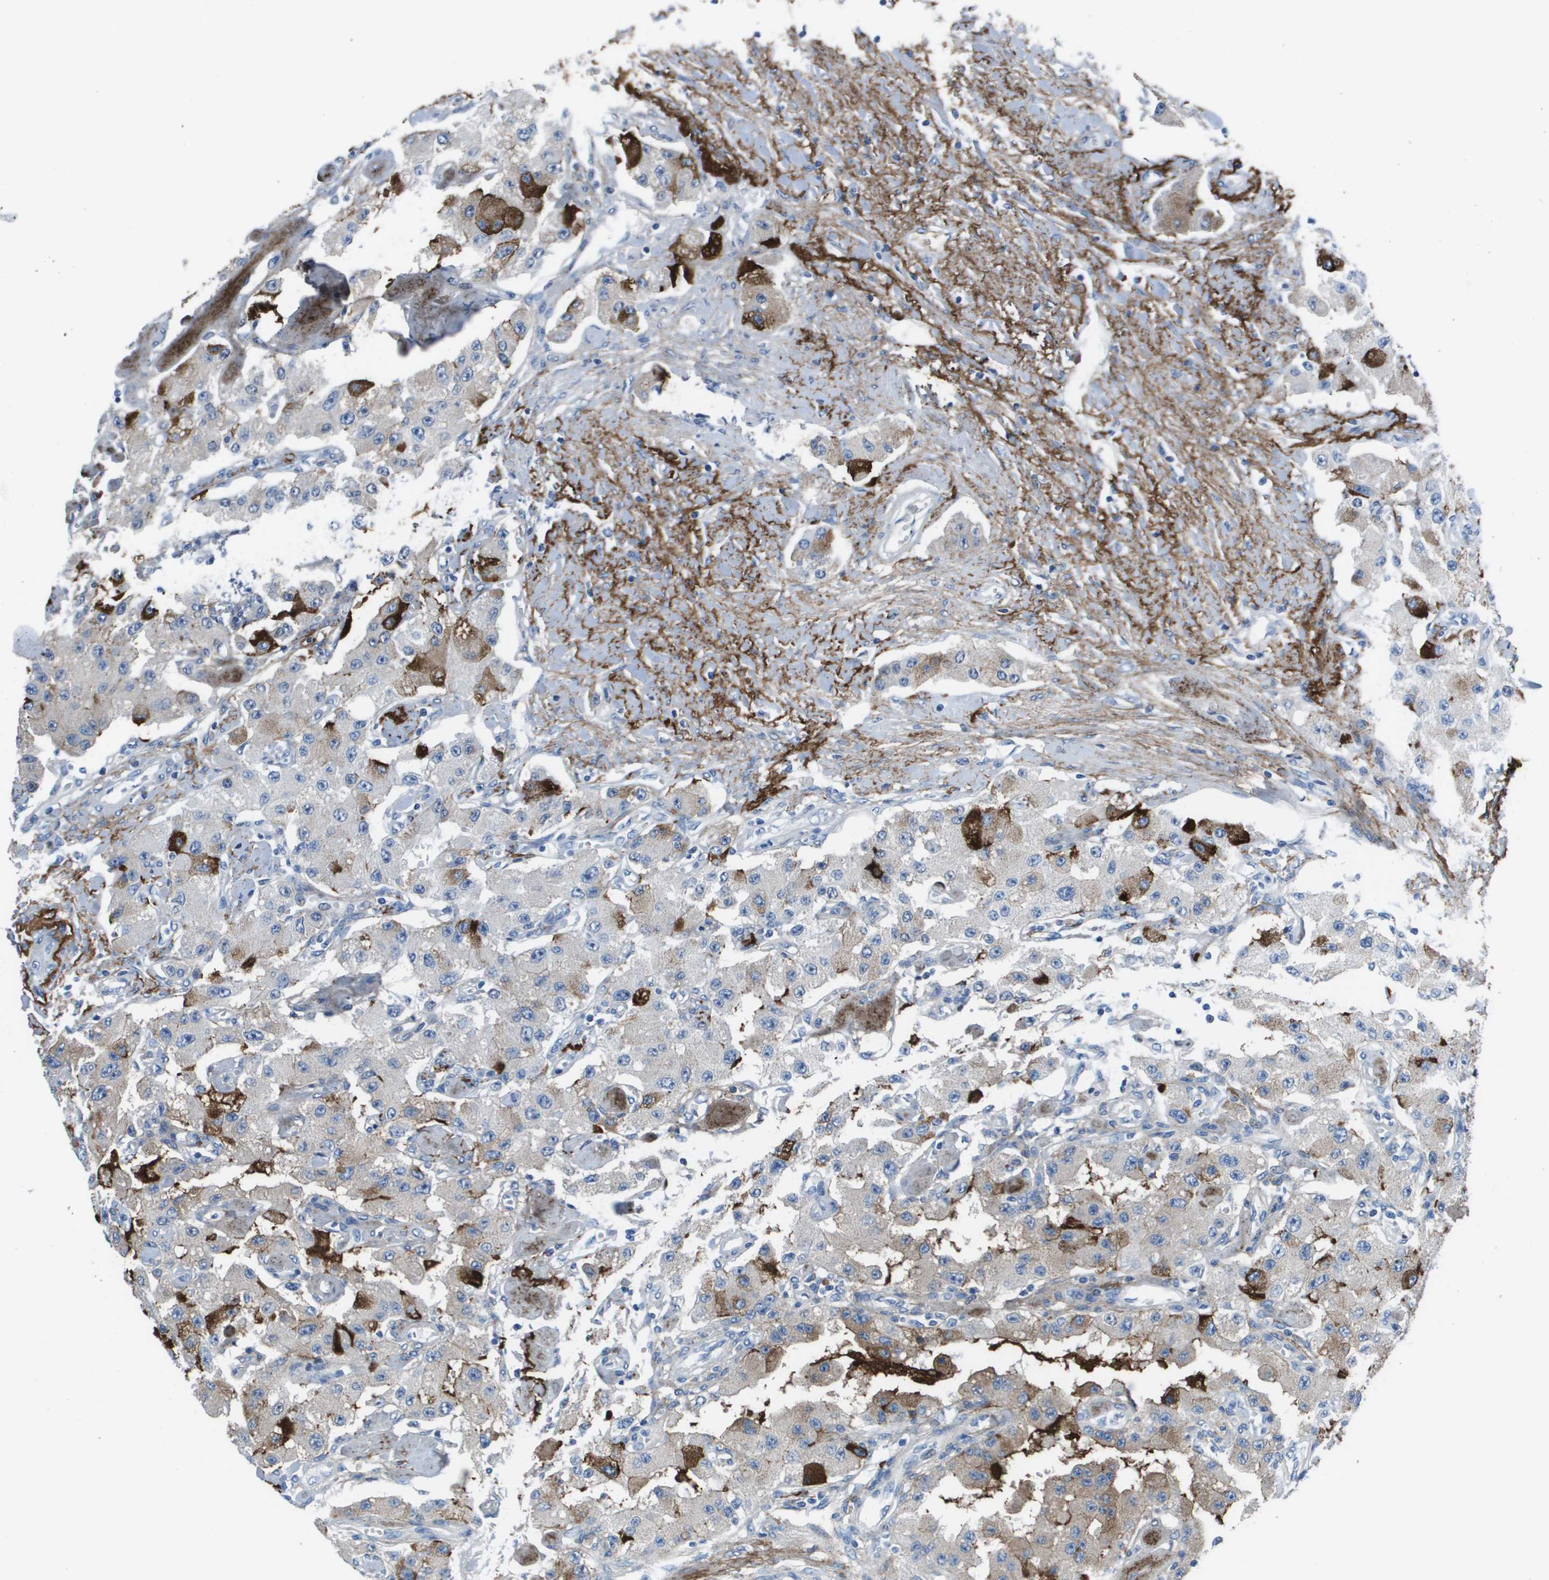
{"staining": {"intensity": "strong", "quantity": "<25%", "location": "cytoplasmic/membranous"}, "tissue": "carcinoid", "cell_type": "Tumor cells", "image_type": "cancer", "snomed": [{"axis": "morphology", "description": "Carcinoid, malignant, NOS"}, {"axis": "topography", "description": "Pancreas"}], "caption": "DAB (3,3'-diaminobenzidine) immunohistochemical staining of human carcinoid (malignant) displays strong cytoplasmic/membranous protein expression in approximately <25% of tumor cells.", "gene": "VTN", "patient": {"sex": "male", "age": 41}}